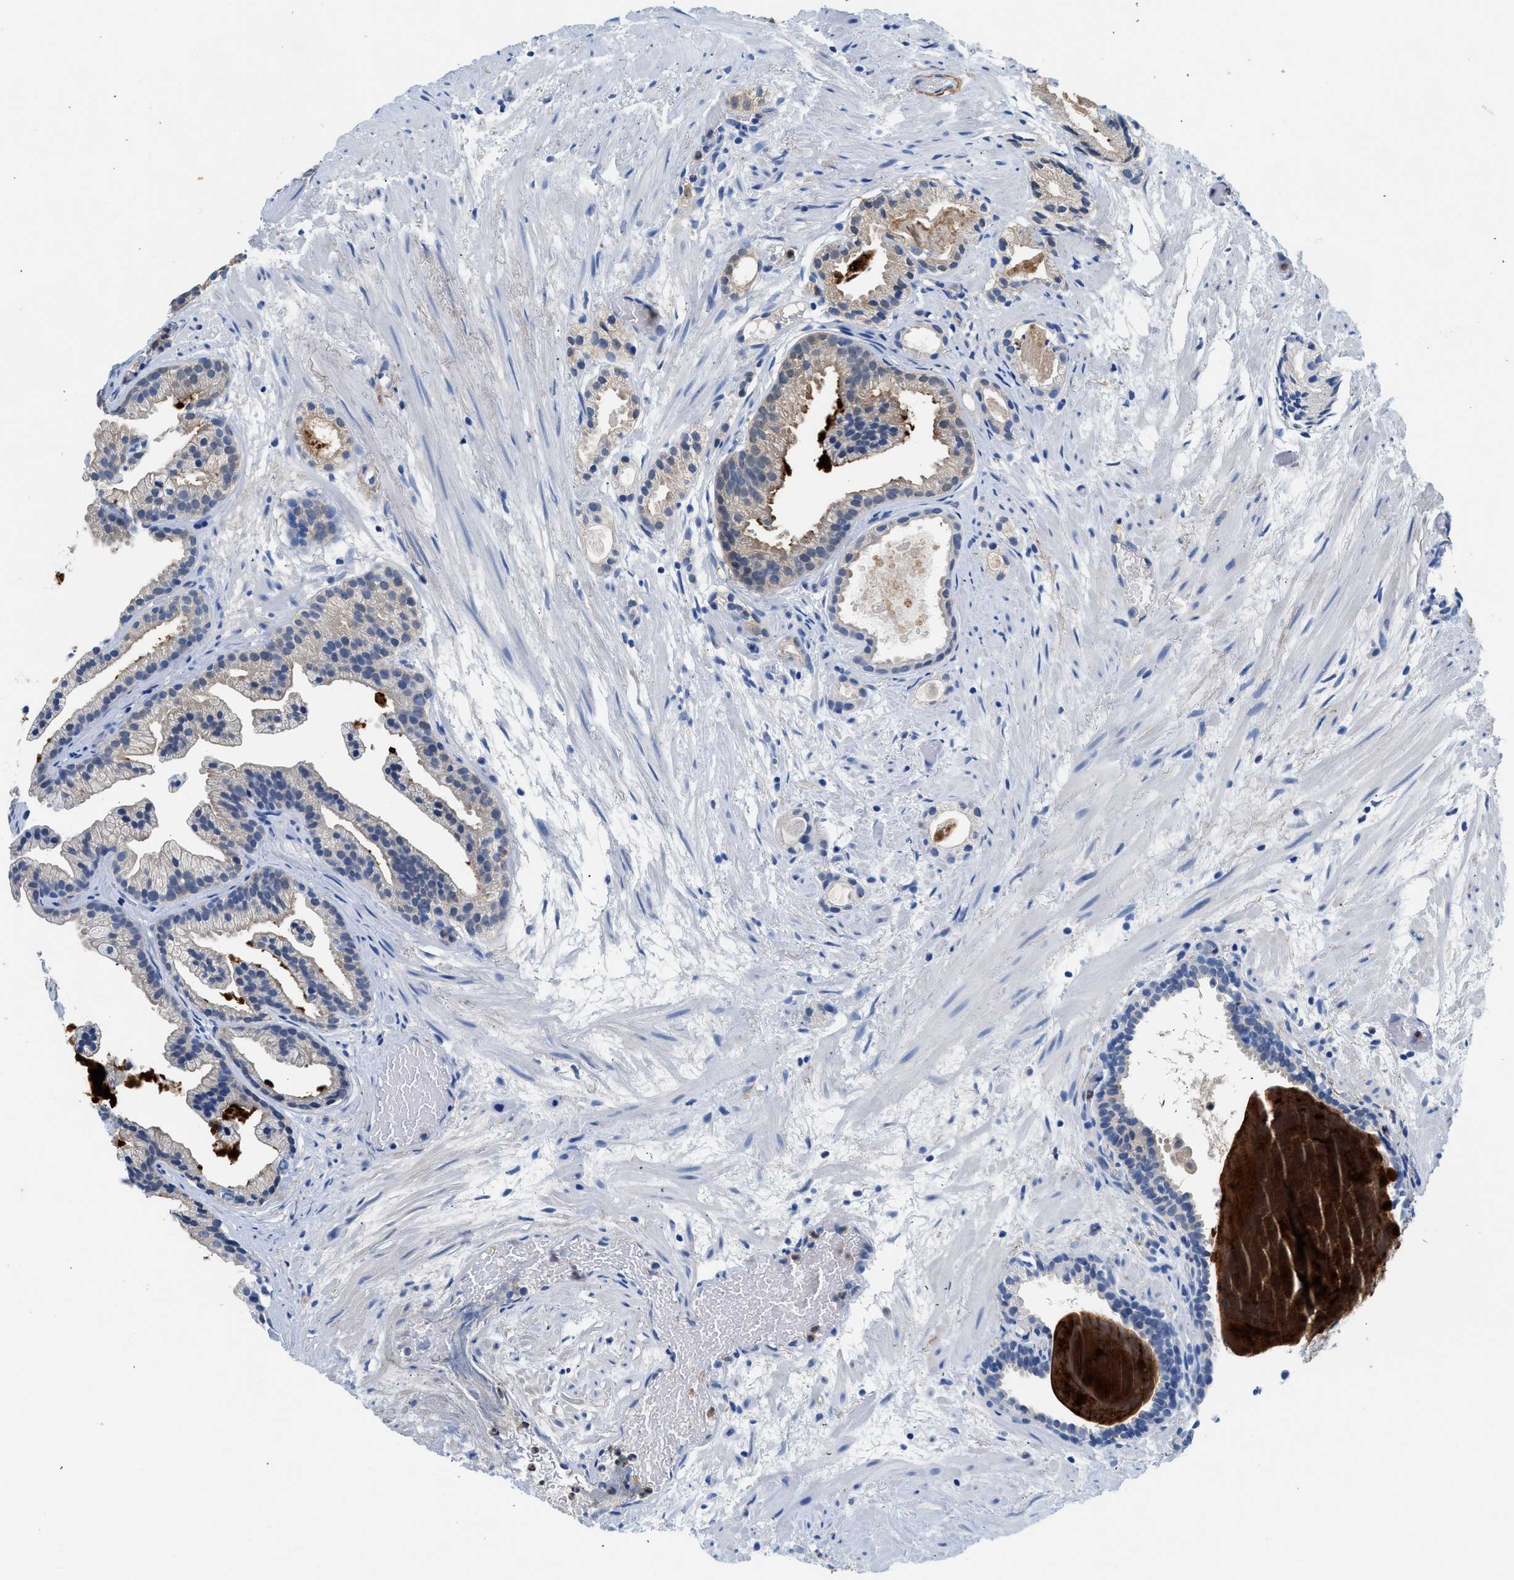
{"staining": {"intensity": "weak", "quantity": "<25%", "location": "cytoplasmic/membranous"}, "tissue": "prostate cancer", "cell_type": "Tumor cells", "image_type": "cancer", "snomed": [{"axis": "morphology", "description": "Adenocarcinoma, Low grade"}, {"axis": "topography", "description": "Prostate"}], "caption": "Tumor cells show no significant positivity in prostate cancer.", "gene": "FADS6", "patient": {"sex": "male", "age": 89}}